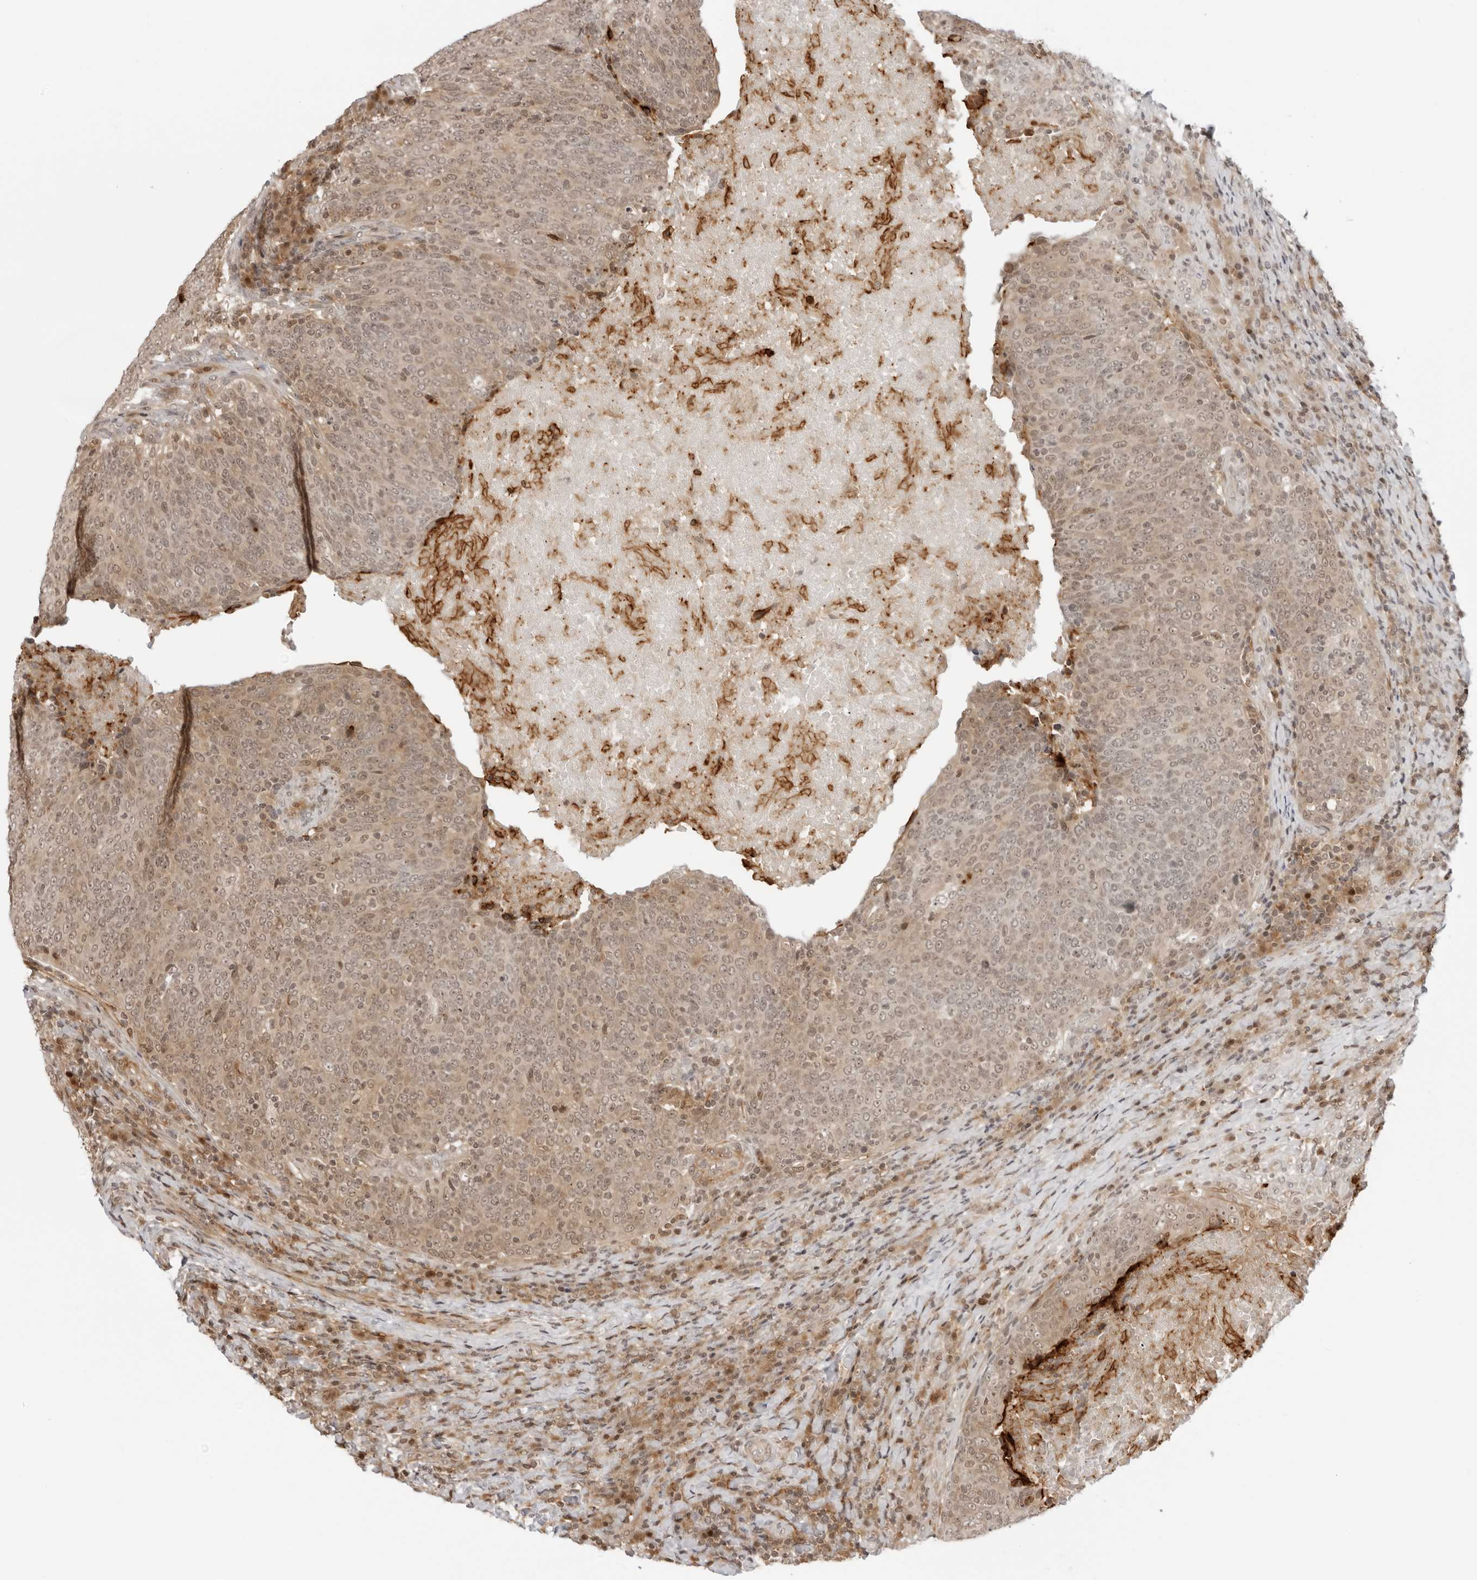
{"staining": {"intensity": "weak", "quantity": ">75%", "location": "cytoplasmic/membranous,nuclear"}, "tissue": "head and neck cancer", "cell_type": "Tumor cells", "image_type": "cancer", "snomed": [{"axis": "morphology", "description": "Squamous cell carcinoma, NOS"}, {"axis": "morphology", "description": "Squamous cell carcinoma, metastatic, NOS"}, {"axis": "topography", "description": "Lymph node"}, {"axis": "topography", "description": "Head-Neck"}], "caption": "Weak cytoplasmic/membranous and nuclear protein expression is seen in approximately >75% of tumor cells in head and neck cancer (squamous cell carcinoma).", "gene": "RNF146", "patient": {"sex": "male", "age": 62}}